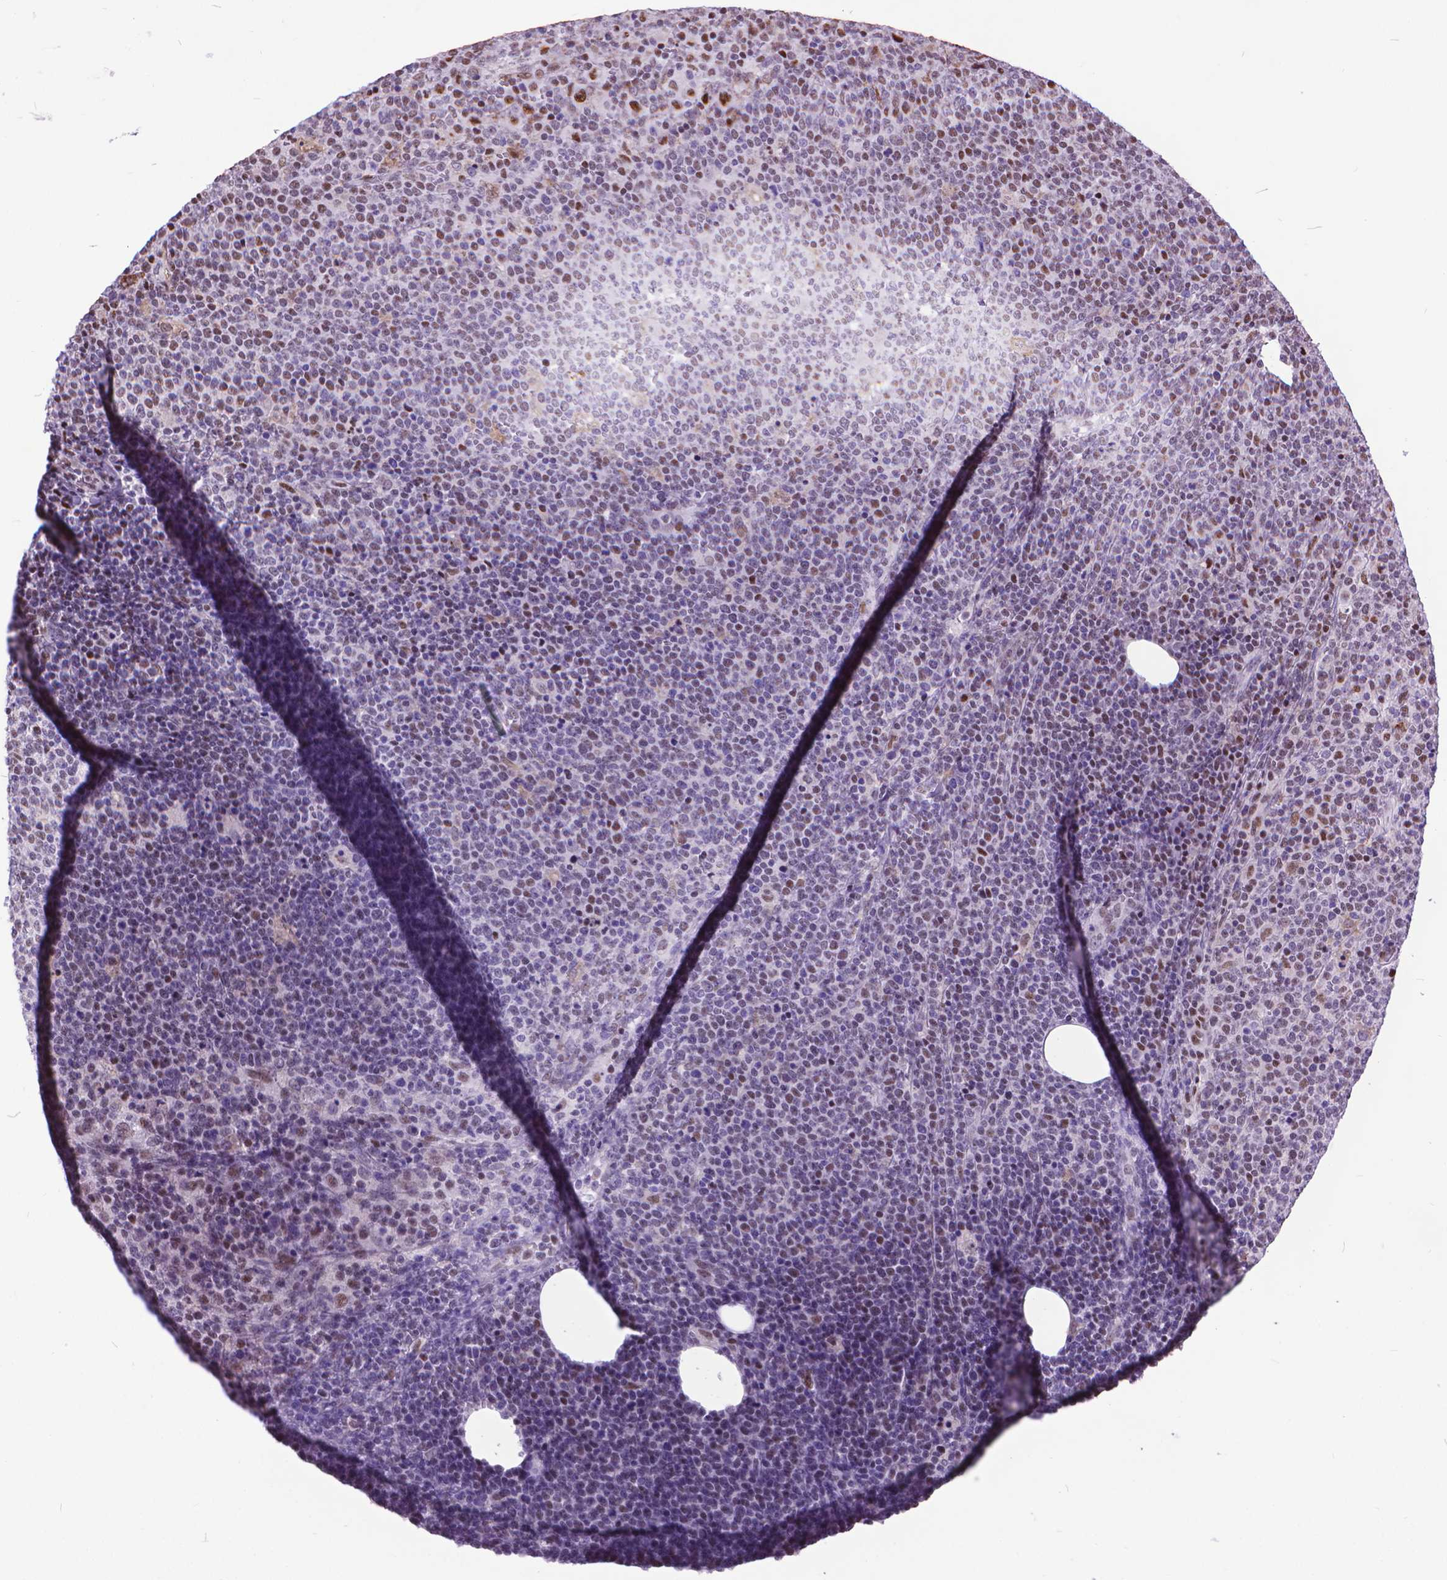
{"staining": {"intensity": "moderate", "quantity": "<25%", "location": "nuclear"}, "tissue": "lymphoma", "cell_type": "Tumor cells", "image_type": "cancer", "snomed": [{"axis": "morphology", "description": "Malignant lymphoma, non-Hodgkin's type, High grade"}, {"axis": "topography", "description": "Lymph node"}], "caption": "Immunohistochemical staining of human lymphoma exhibits low levels of moderate nuclear protein positivity in about <25% of tumor cells. (brown staining indicates protein expression, while blue staining denotes nuclei).", "gene": "POLE4", "patient": {"sex": "male", "age": 61}}